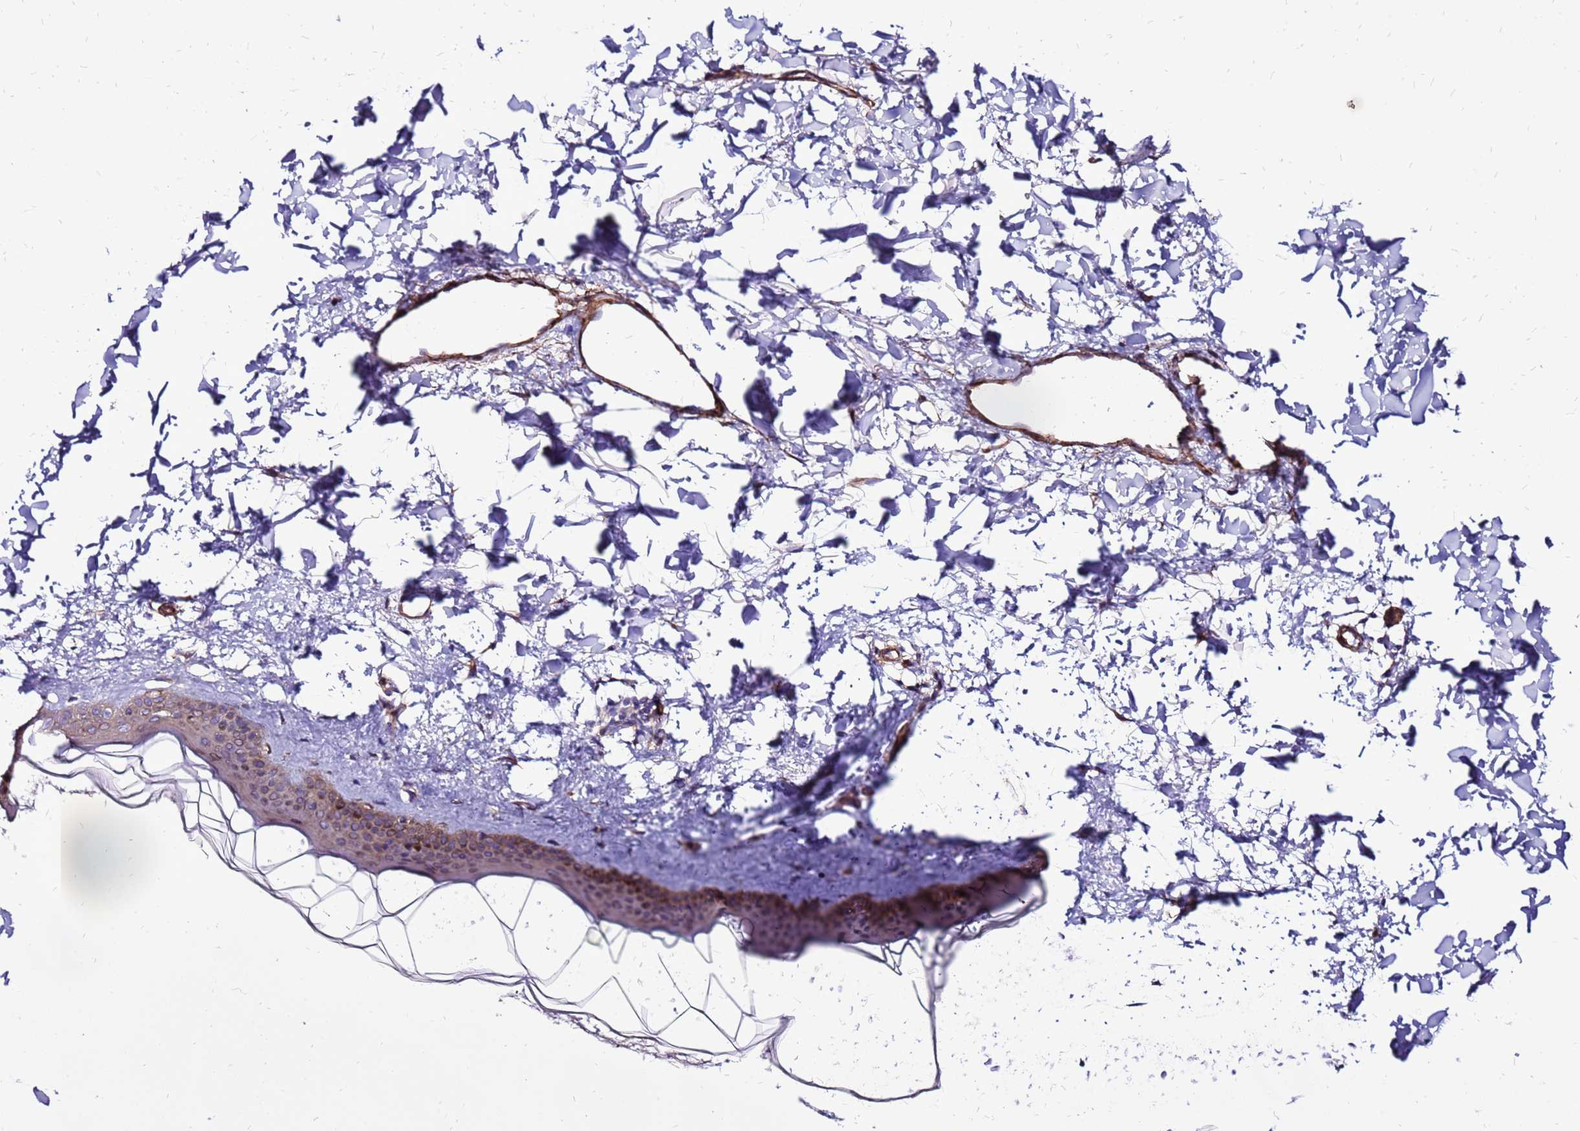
{"staining": {"intensity": "negative", "quantity": "none", "location": "none"}, "tissue": "skin", "cell_type": "Fibroblasts", "image_type": "normal", "snomed": [{"axis": "morphology", "description": "Normal tissue, NOS"}, {"axis": "topography", "description": "Skin"}], "caption": "A high-resolution micrograph shows IHC staining of unremarkable skin, which displays no significant staining in fibroblasts. (Brightfield microscopy of DAB immunohistochemistry at high magnification).", "gene": "EI24", "patient": {"sex": "female", "age": 58}}